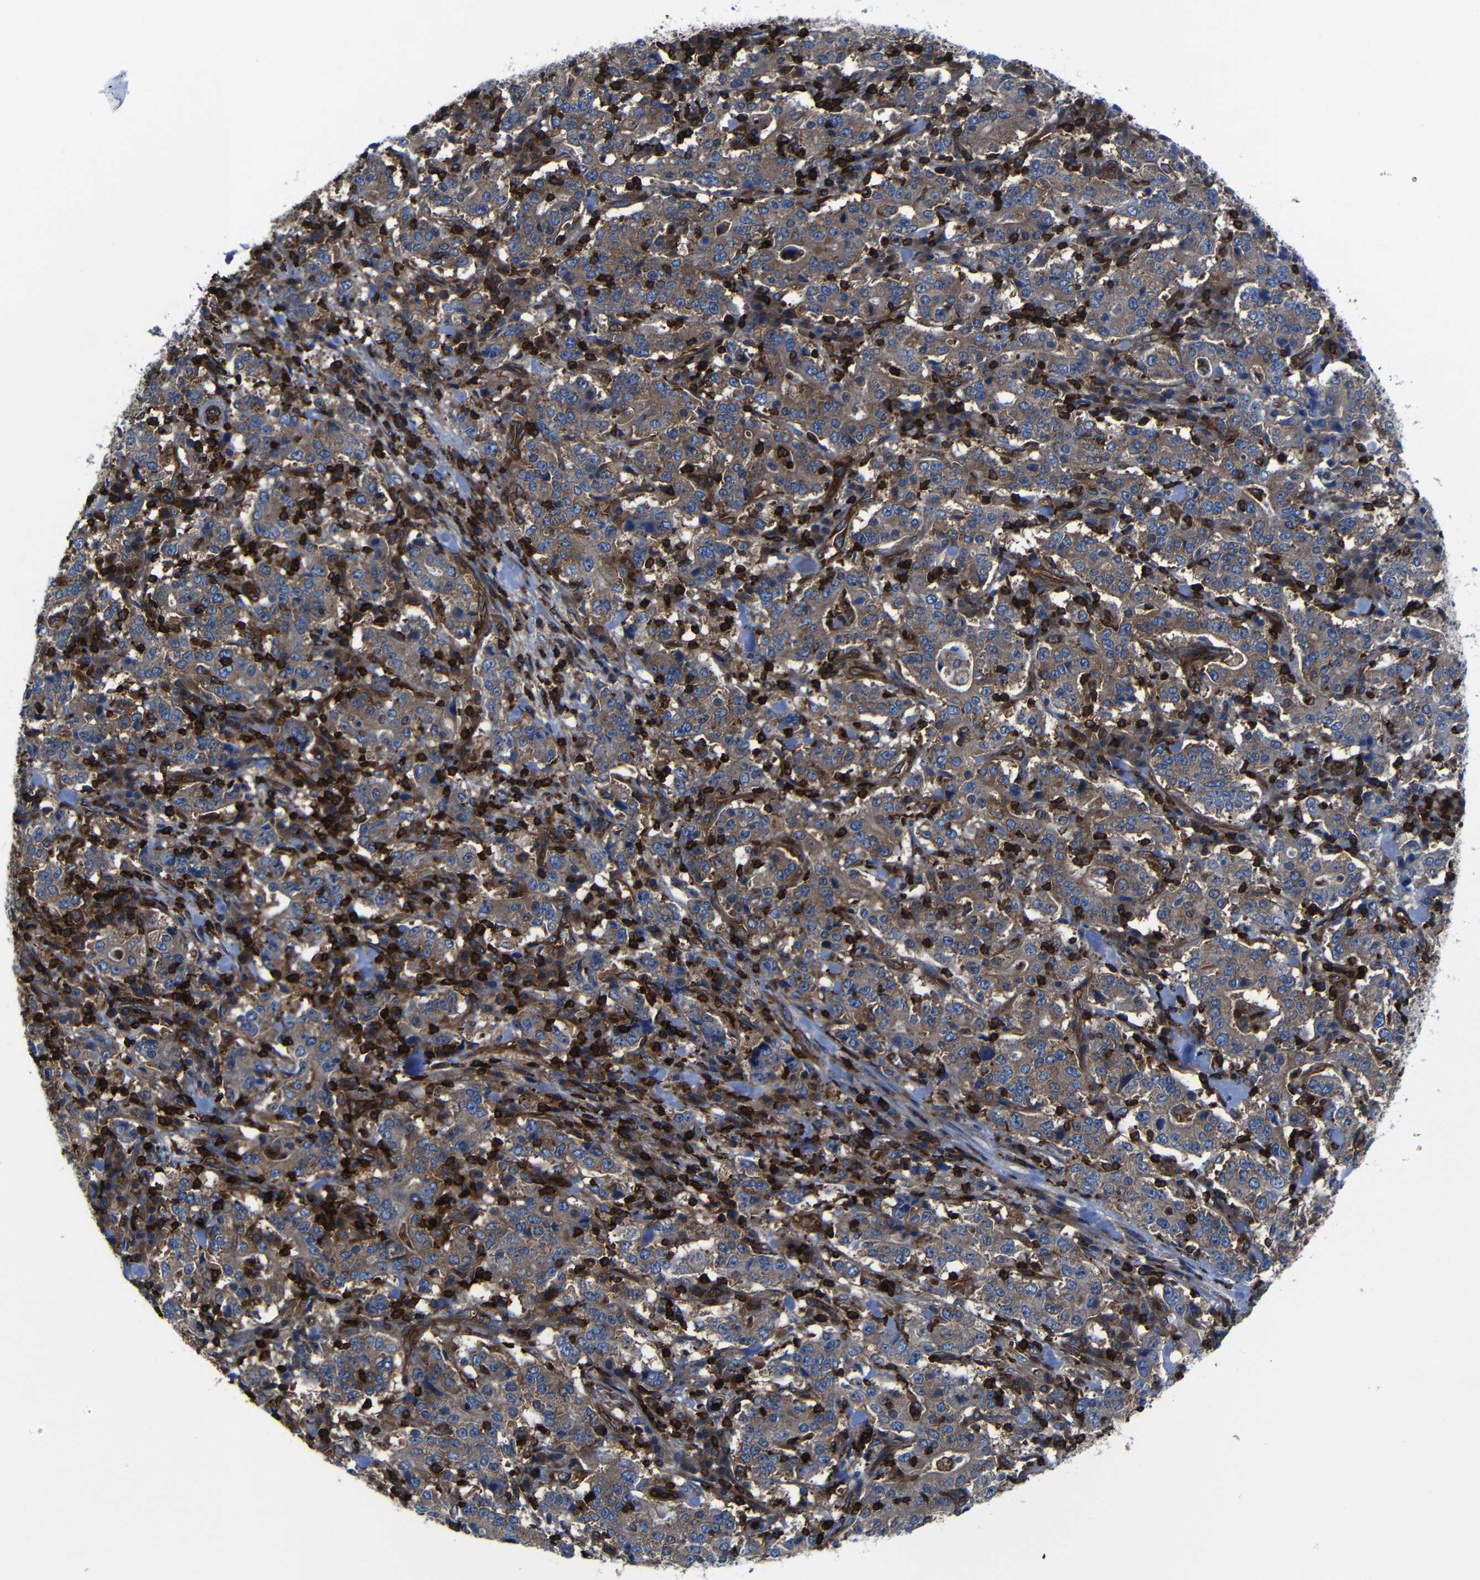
{"staining": {"intensity": "moderate", "quantity": ">75%", "location": "cytoplasmic/membranous"}, "tissue": "stomach cancer", "cell_type": "Tumor cells", "image_type": "cancer", "snomed": [{"axis": "morphology", "description": "Normal tissue, NOS"}, {"axis": "morphology", "description": "Adenocarcinoma, NOS"}, {"axis": "topography", "description": "Stomach, upper"}, {"axis": "topography", "description": "Stomach"}], "caption": "Protein analysis of stomach adenocarcinoma tissue exhibits moderate cytoplasmic/membranous expression in about >75% of tumor cells. The protein is shown in brown color, while the nuclei are stained blue.", "gene": "ARHGEF1", "patient": {"sex": "male", "age": 59}}